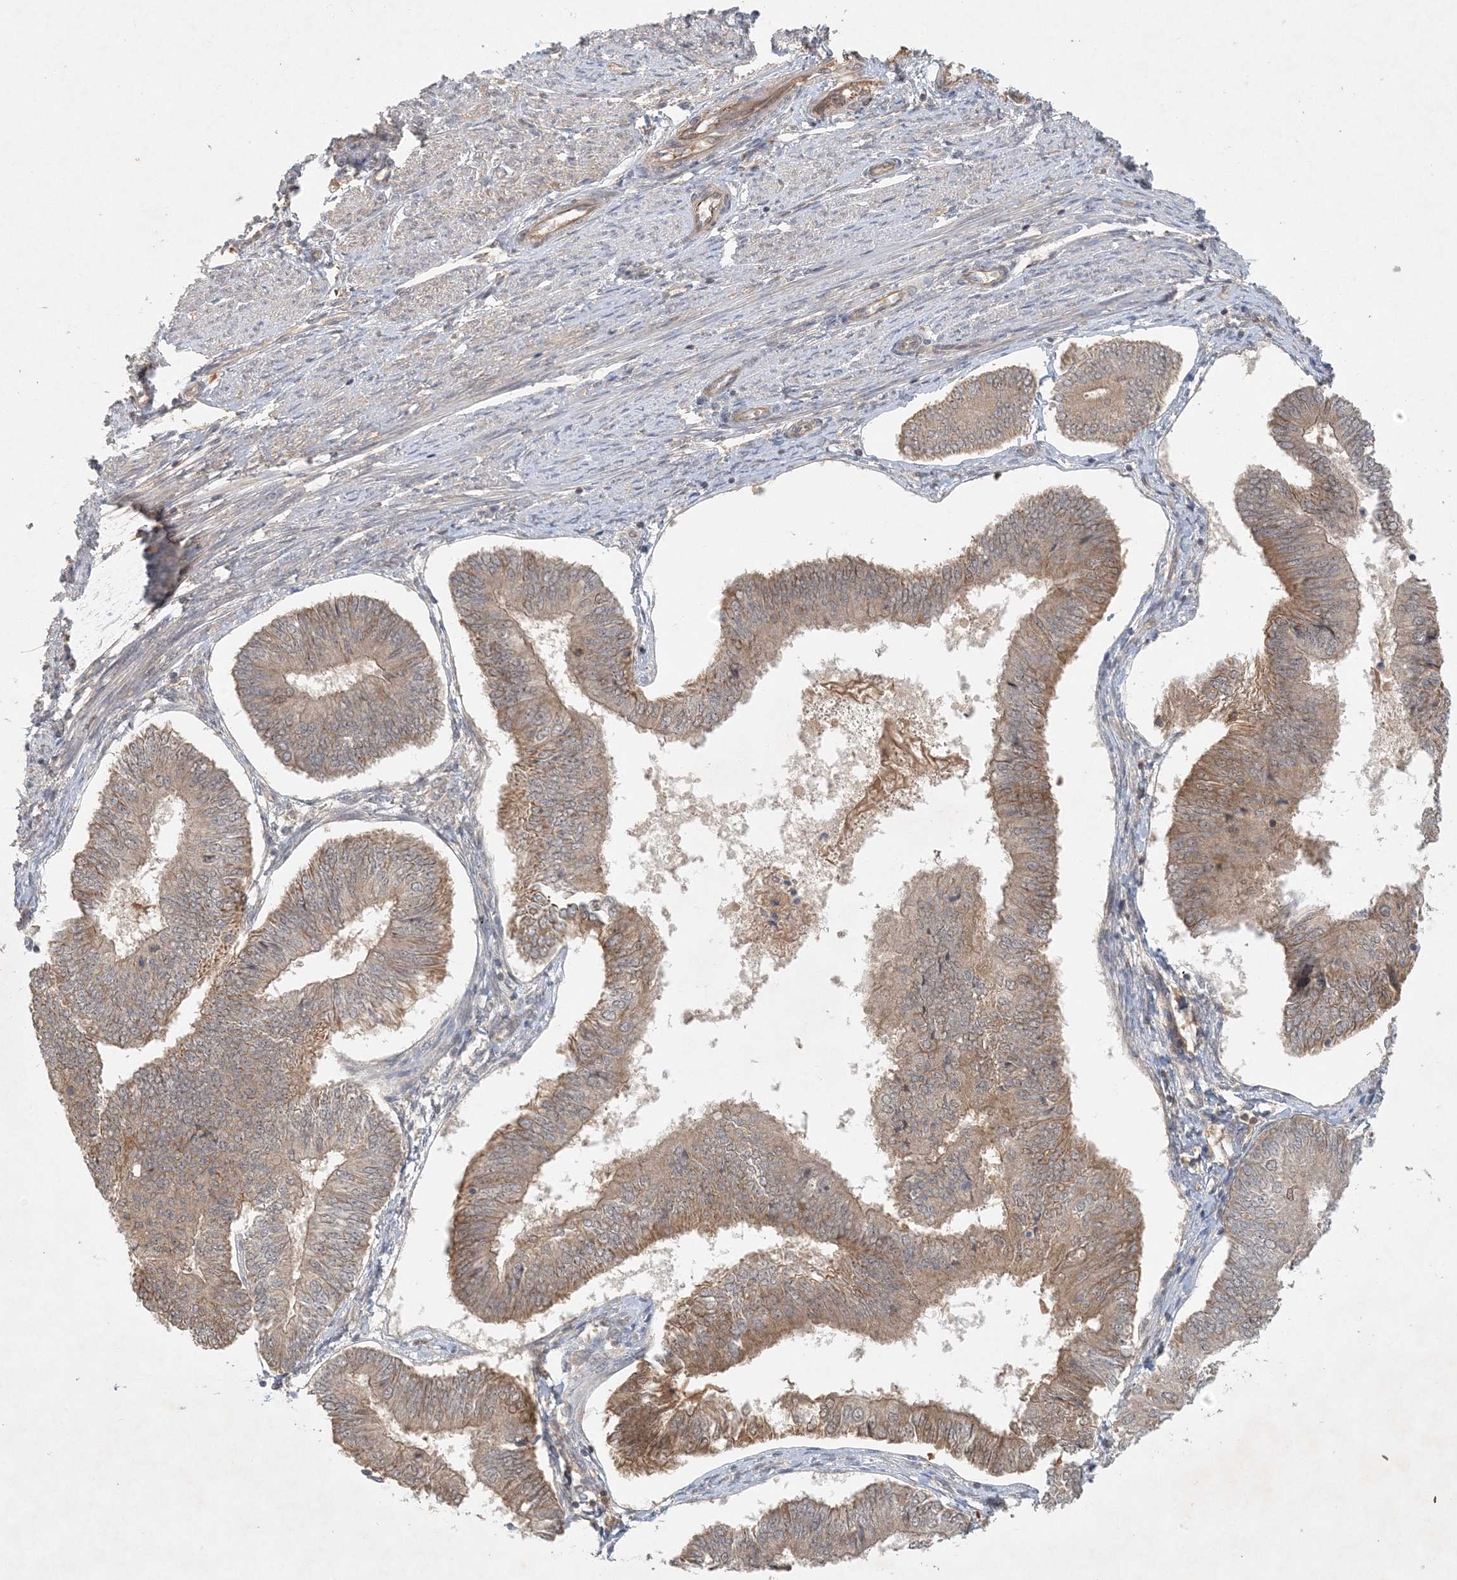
{"staining": {"intensity": "moderate", "quantity": "25%-75%", "location": "cytoplasmic/membranous,nuclear"}, "tissue": "endometrial cancer", "cell_type": "Tumor cells", "image_type": "cancer", "snomed": [{"axis": "morphology", "description": "Adenocarcinoma, NOS"}, {"axis": "topography", "description": "Endometrium"}], "caption": "DAB immunohistochemical staining of adenocarcinoma (endometrial) reveals moderate cytoplasmic/membranous and nuclear protein staining in approximately 25%-75% of tumor cells. Using DAB (3,3'-diaminobenzidine) (brown) and hematoxylin (blue) stains, captured at high magnification using brightfield microscopy.", "gene": "ZCCHC4", "patient": {"sex": "female", "age": 58}}